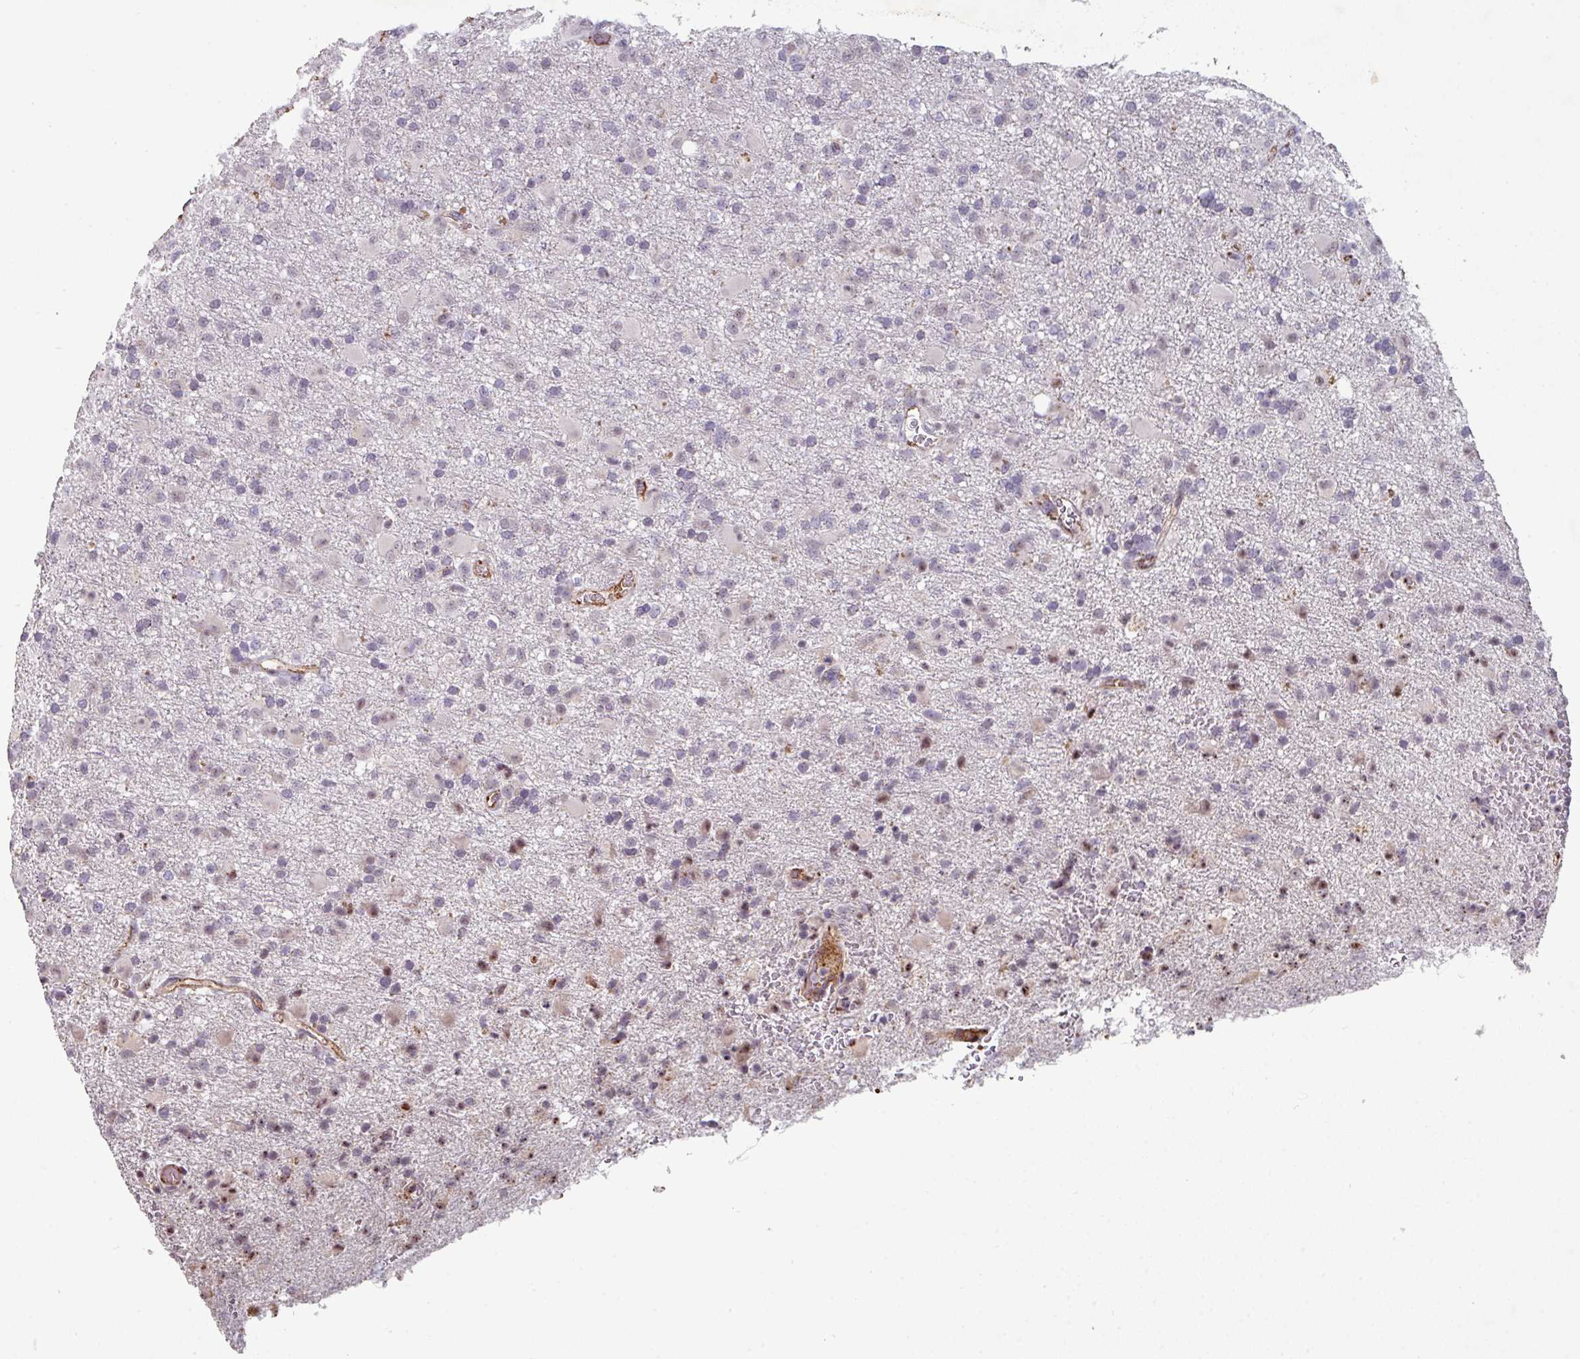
{"staining": {"intensity": "moderate", "quantity": "<25%", "location": "nuclear"}, "tissue": "glioma", "cell_type": "Tumor cells", "image_type": "cancer", "snomed": [{"axis": "morphology", "description": "Glioma, malignant, Low grade"}, {"axis": "topography", "description": "Brain"}], "caption": "The micrograph exhibits a brown stain indicating the presence of a protein in the nuclear of tumor cells in malignant low-grade glioma. Nuclei are stained in blue.", "gene": "SIDT2", "patient": {"sex": "male", "age": 65}}